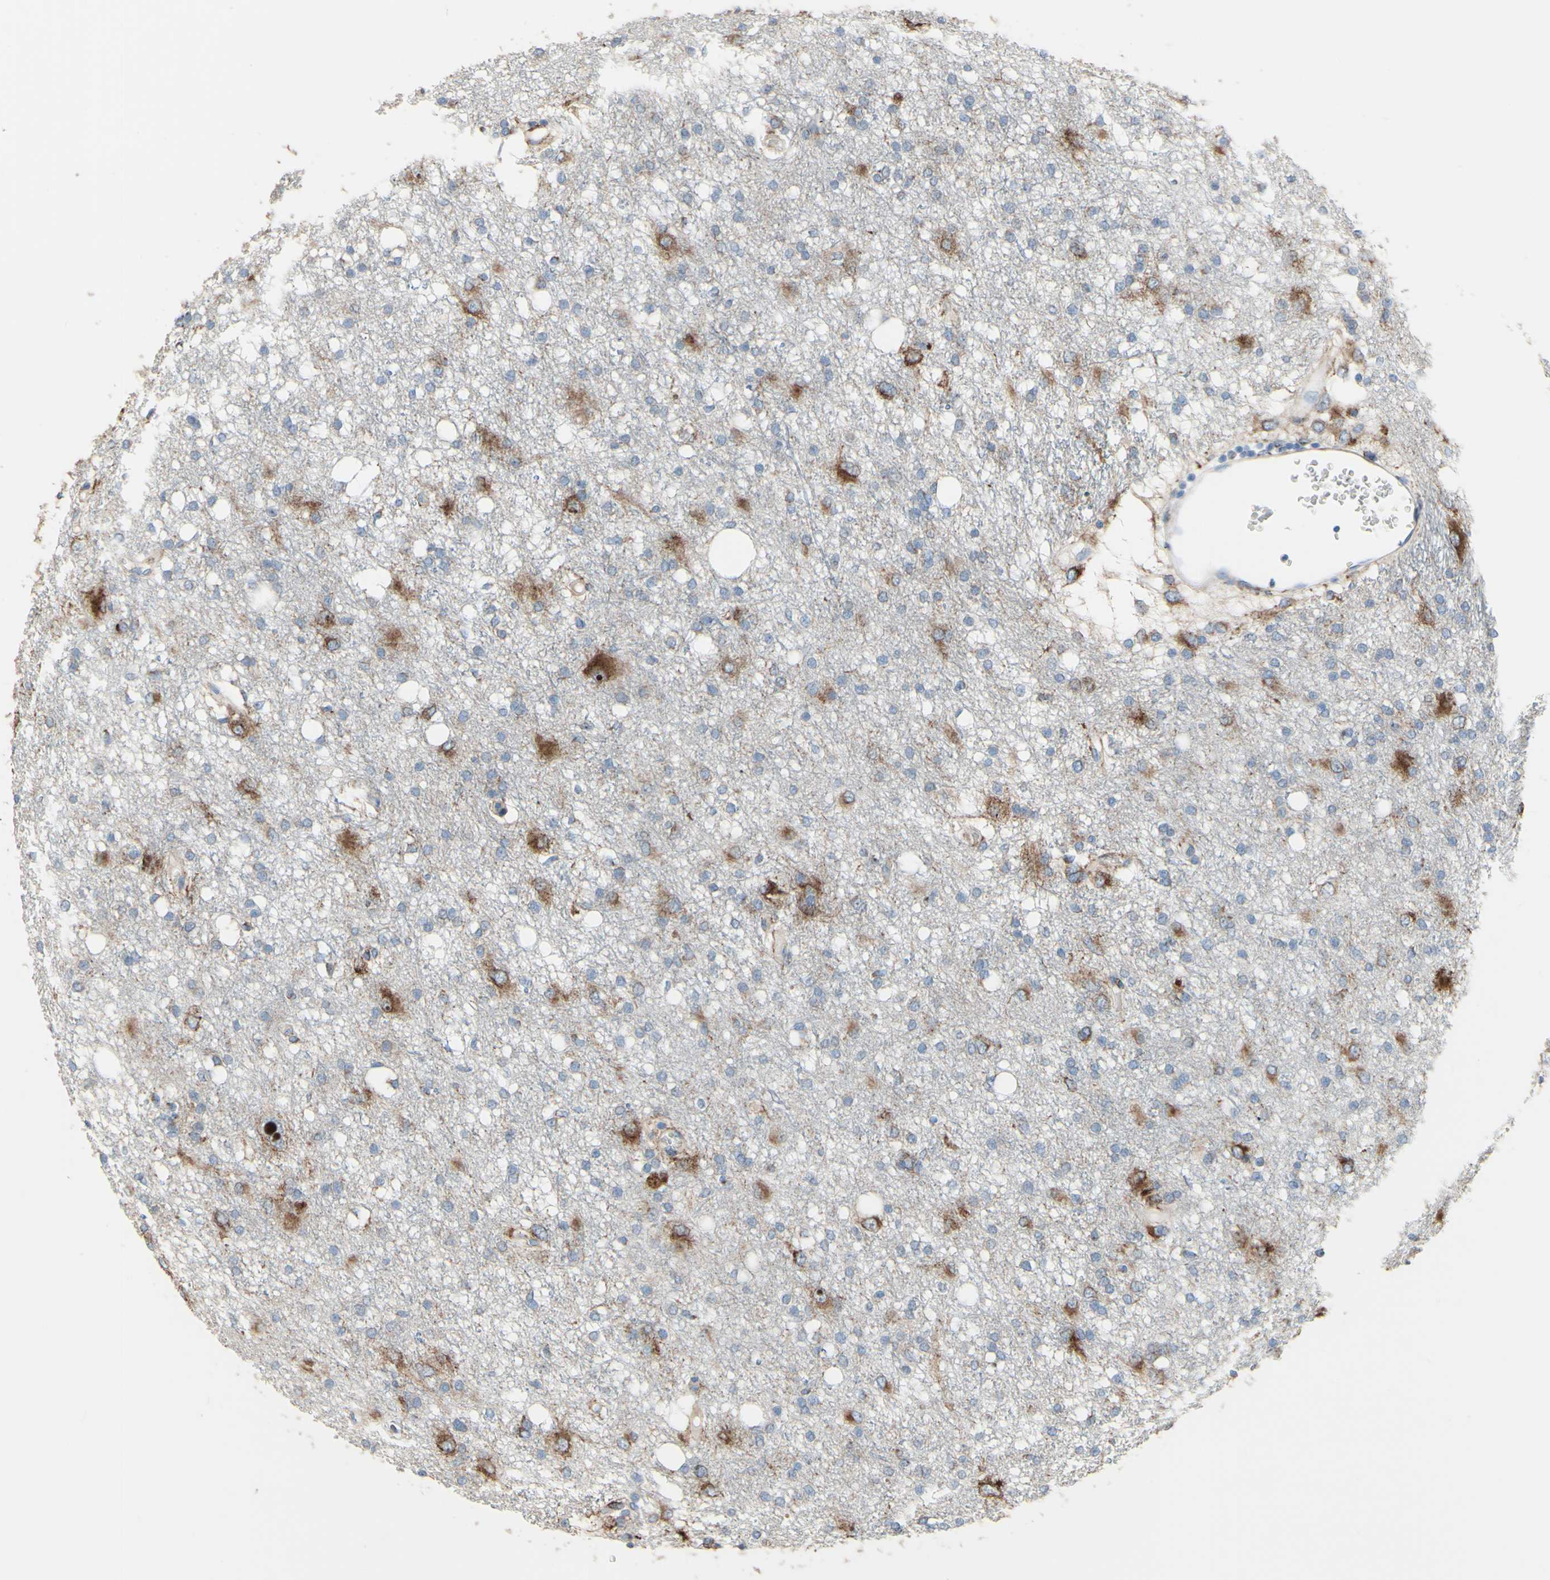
{"staining": {"intensity": "moderate", "quantity": "25%-75%", "location": "cytoplasmic/membranous"}, "tissue": "glioma", "cell_type": "Tumor cells", "image_type": "cancer", "snomed": [{"axis": "morphology", "description": "Glioma, malignant, High grade"}, {"axis": "topography", "description": "Brain"}], "caption": "The photomicrograph shows staining of glioma, revealing moderate cytoplasmic/membranous protein expression (brown color) within tumor cells.", "gene": "AGPAT5", "patient": {"sex": "female", "age": 59}}